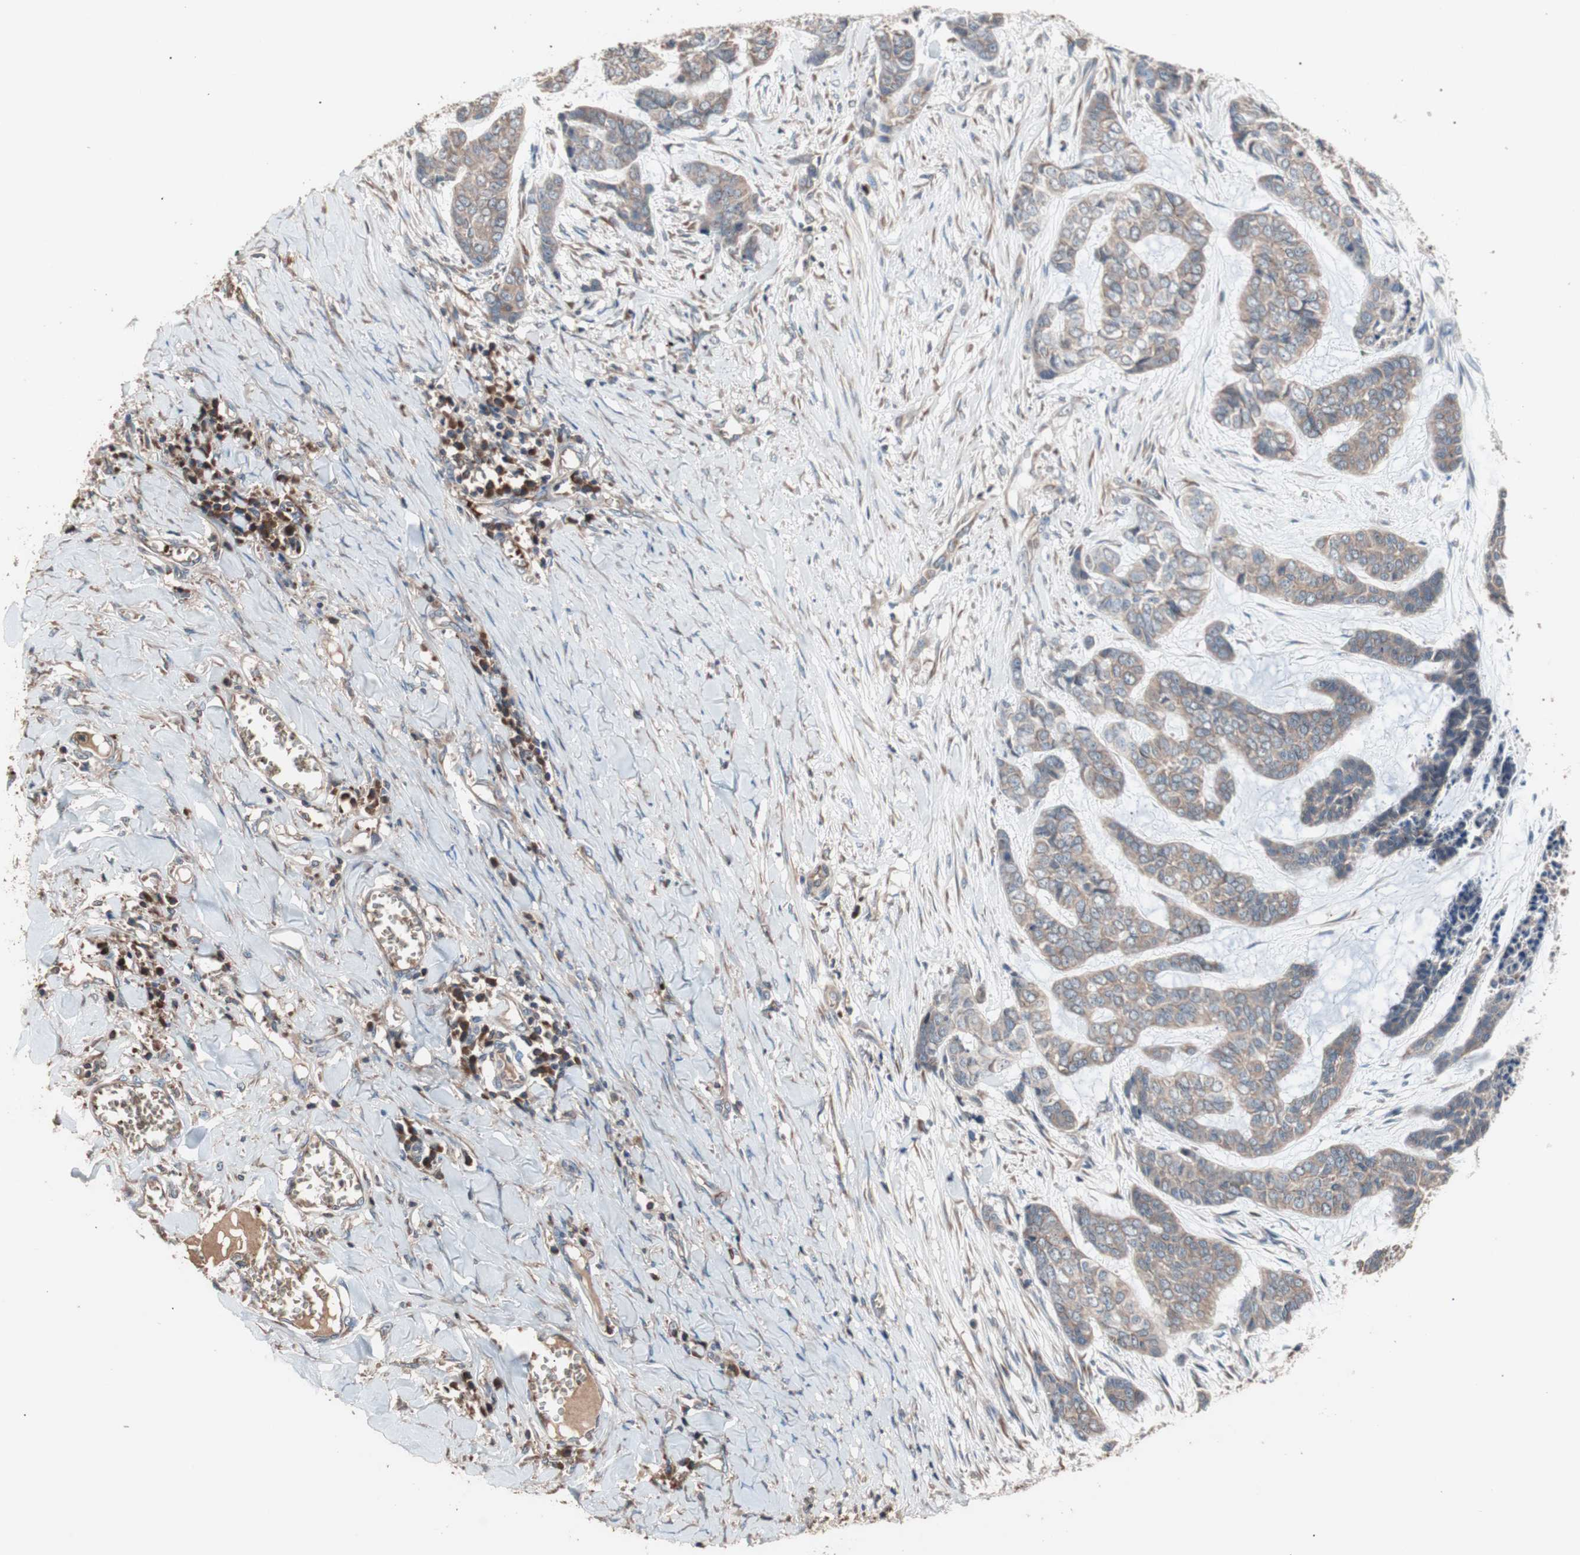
{"staining": {"intensity": "moderate", "quantity": ">75%", "location": "cytoplasmic/membranous"}, "tissue": "skin cancer", "cell_type": "Tumor cells", "image_type": "cancer", "snomed": [{"axis": "morphology", "description": "Basal cell carcinoma"}, {"axis": "topography", "description": "Skin"}], "caption": "A high-resolution micrograph shows immunohistochemistry (IHC) staining of skin basal cell carcinoma, which exhibits moderate cytoplasmic/membranous expression in approximately >75% of tumor cells. (Stains: DAB in brown, nuclei in blue, Microscopy: brightfield microscopy at high magnification).", "gene": "GLYCTK", "patient": {"sex": "female", "age": 64}}